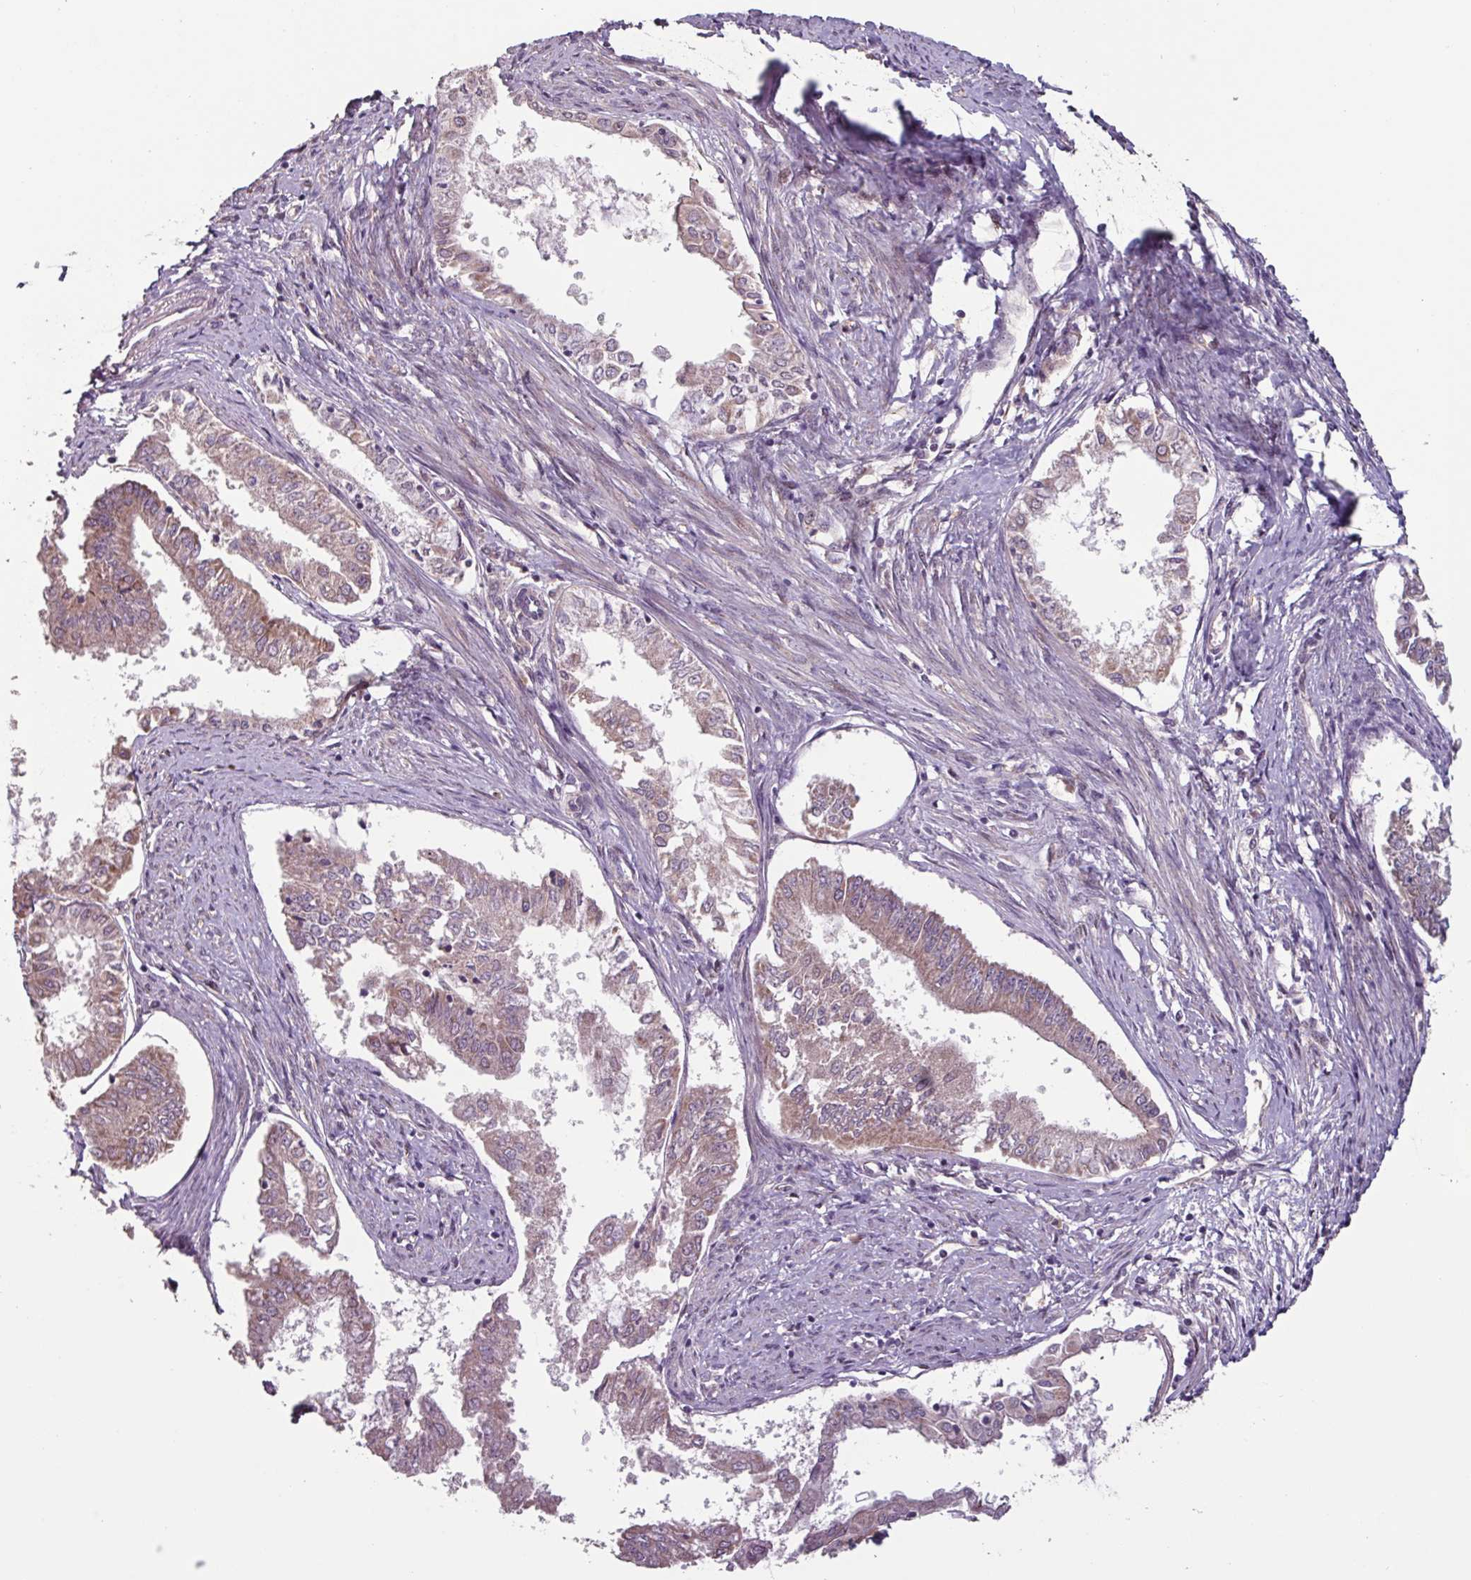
{"staining": {"intensity": "weak", "quantity": ">75%", "location": "cytoplasmic/membranous"}, "tissue": "endometrial cancer", "cell_type": "Tumor cells", "image_type": "cancer", "snomed": [{"axis": "morphology", "description": "Adenocarcinoma, NOS"}, {"axis": "topography", "description": "Endometrium"}], "caption": "Brown immunohistochemical staining in human endometrial adenocarcinoma demonstrates weak cytoplasmic/membranous positivity in approximately >75% of tumor cells.", "gene": "TMEM88", "patient": {"sex": "female", "age": 76}}